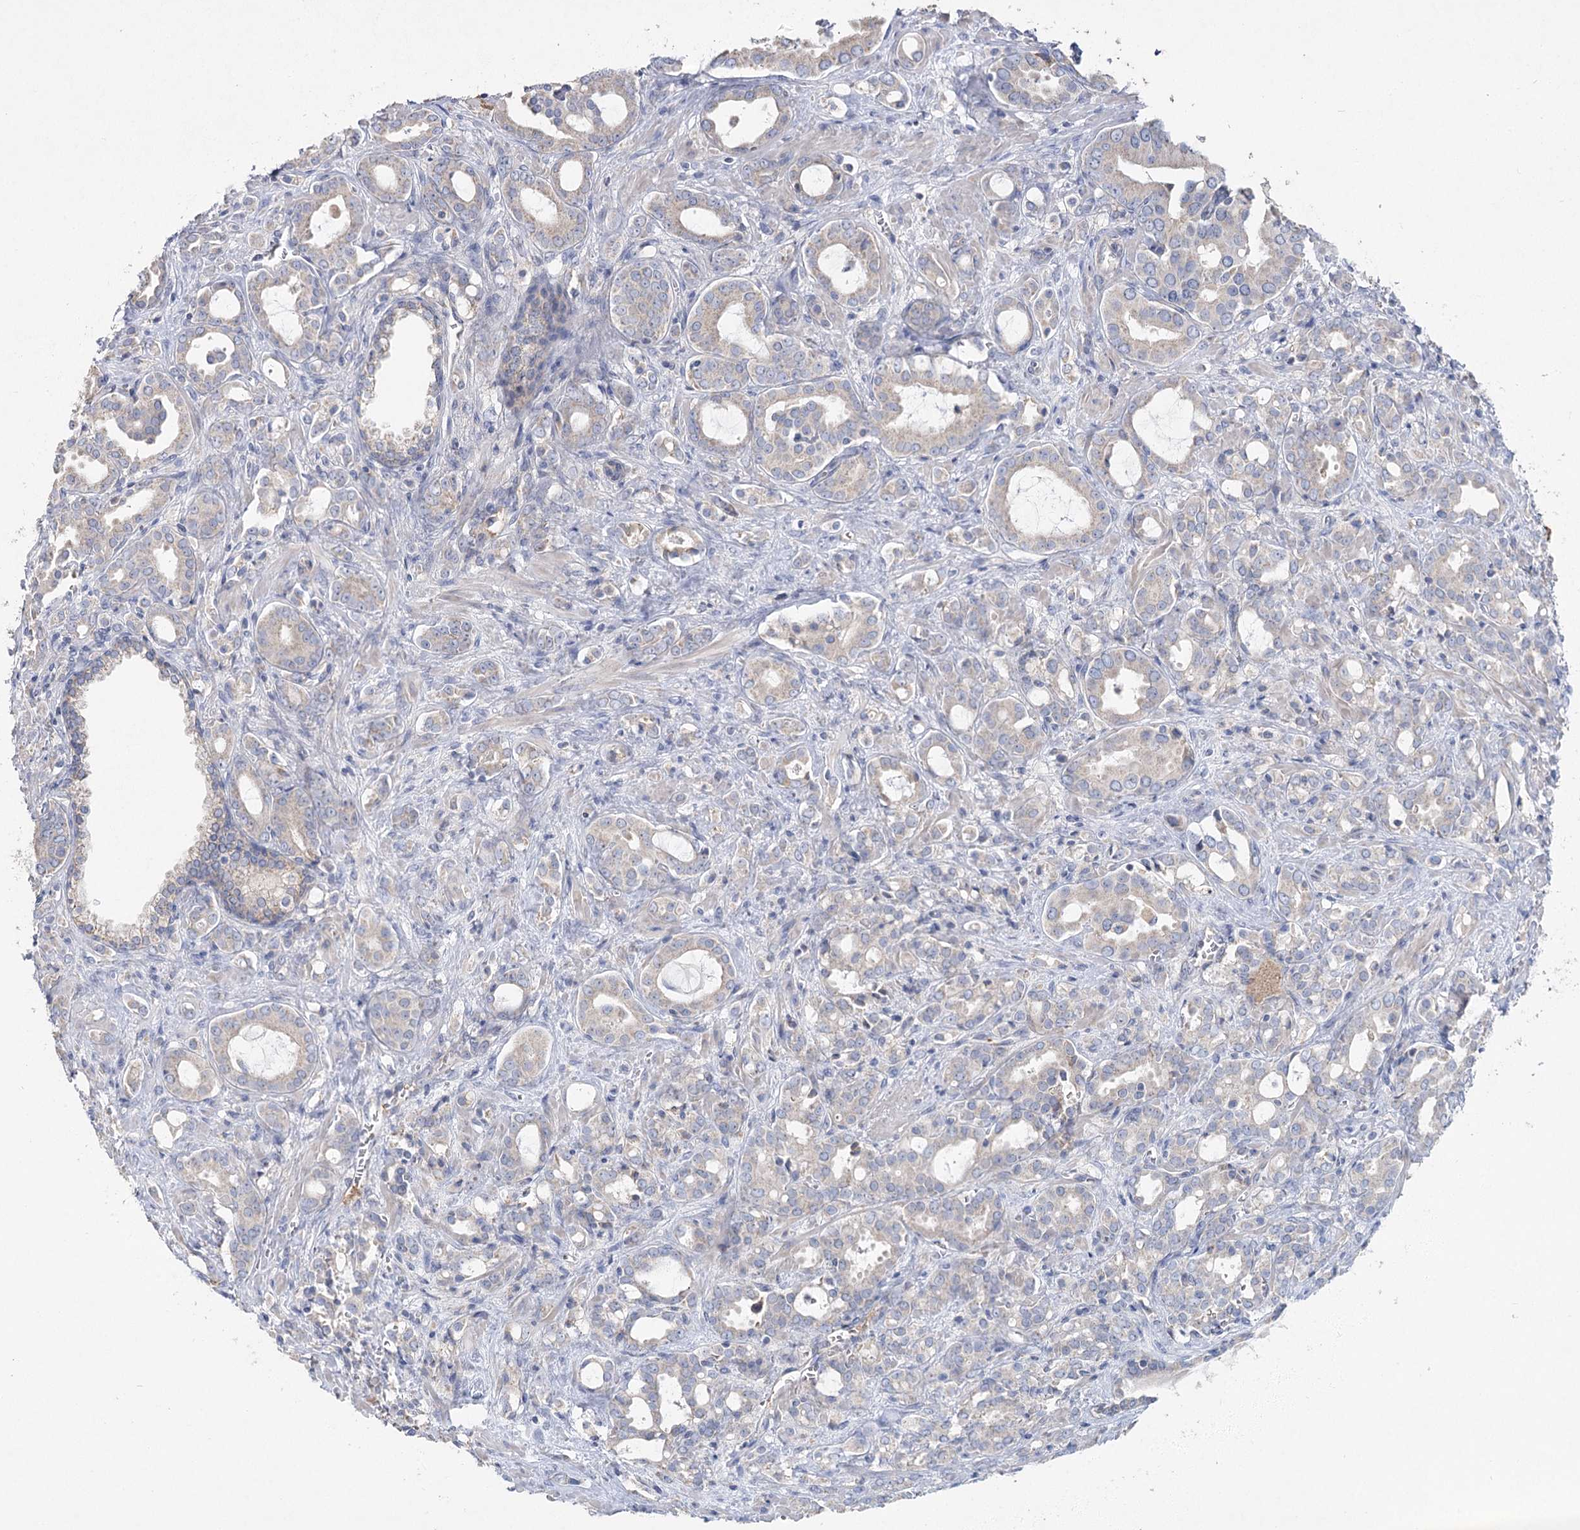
{"staining": {"intensity": "negative", "quantity": "none", "location": "none"}, "tissue": "prostate cancer", "cell_type": "Tumor cells", "image_type": "cancer", "snomed": [{"axis": "morphology", "description": "Adenocarcinoma, High grade"}, {"axis": "topography", "description": "Prostate"}], "caption": "Prostate cancer (high-grade adenocarcinoma) was stained to show a protein in brown. There is no significant expression in tumor cells. (DAB immunohistochemistry (IHC) visualized using brightfield microscopy, high magnification).", "gene": "TMEM187", "patient": {"sex": "male", "age": 72}}